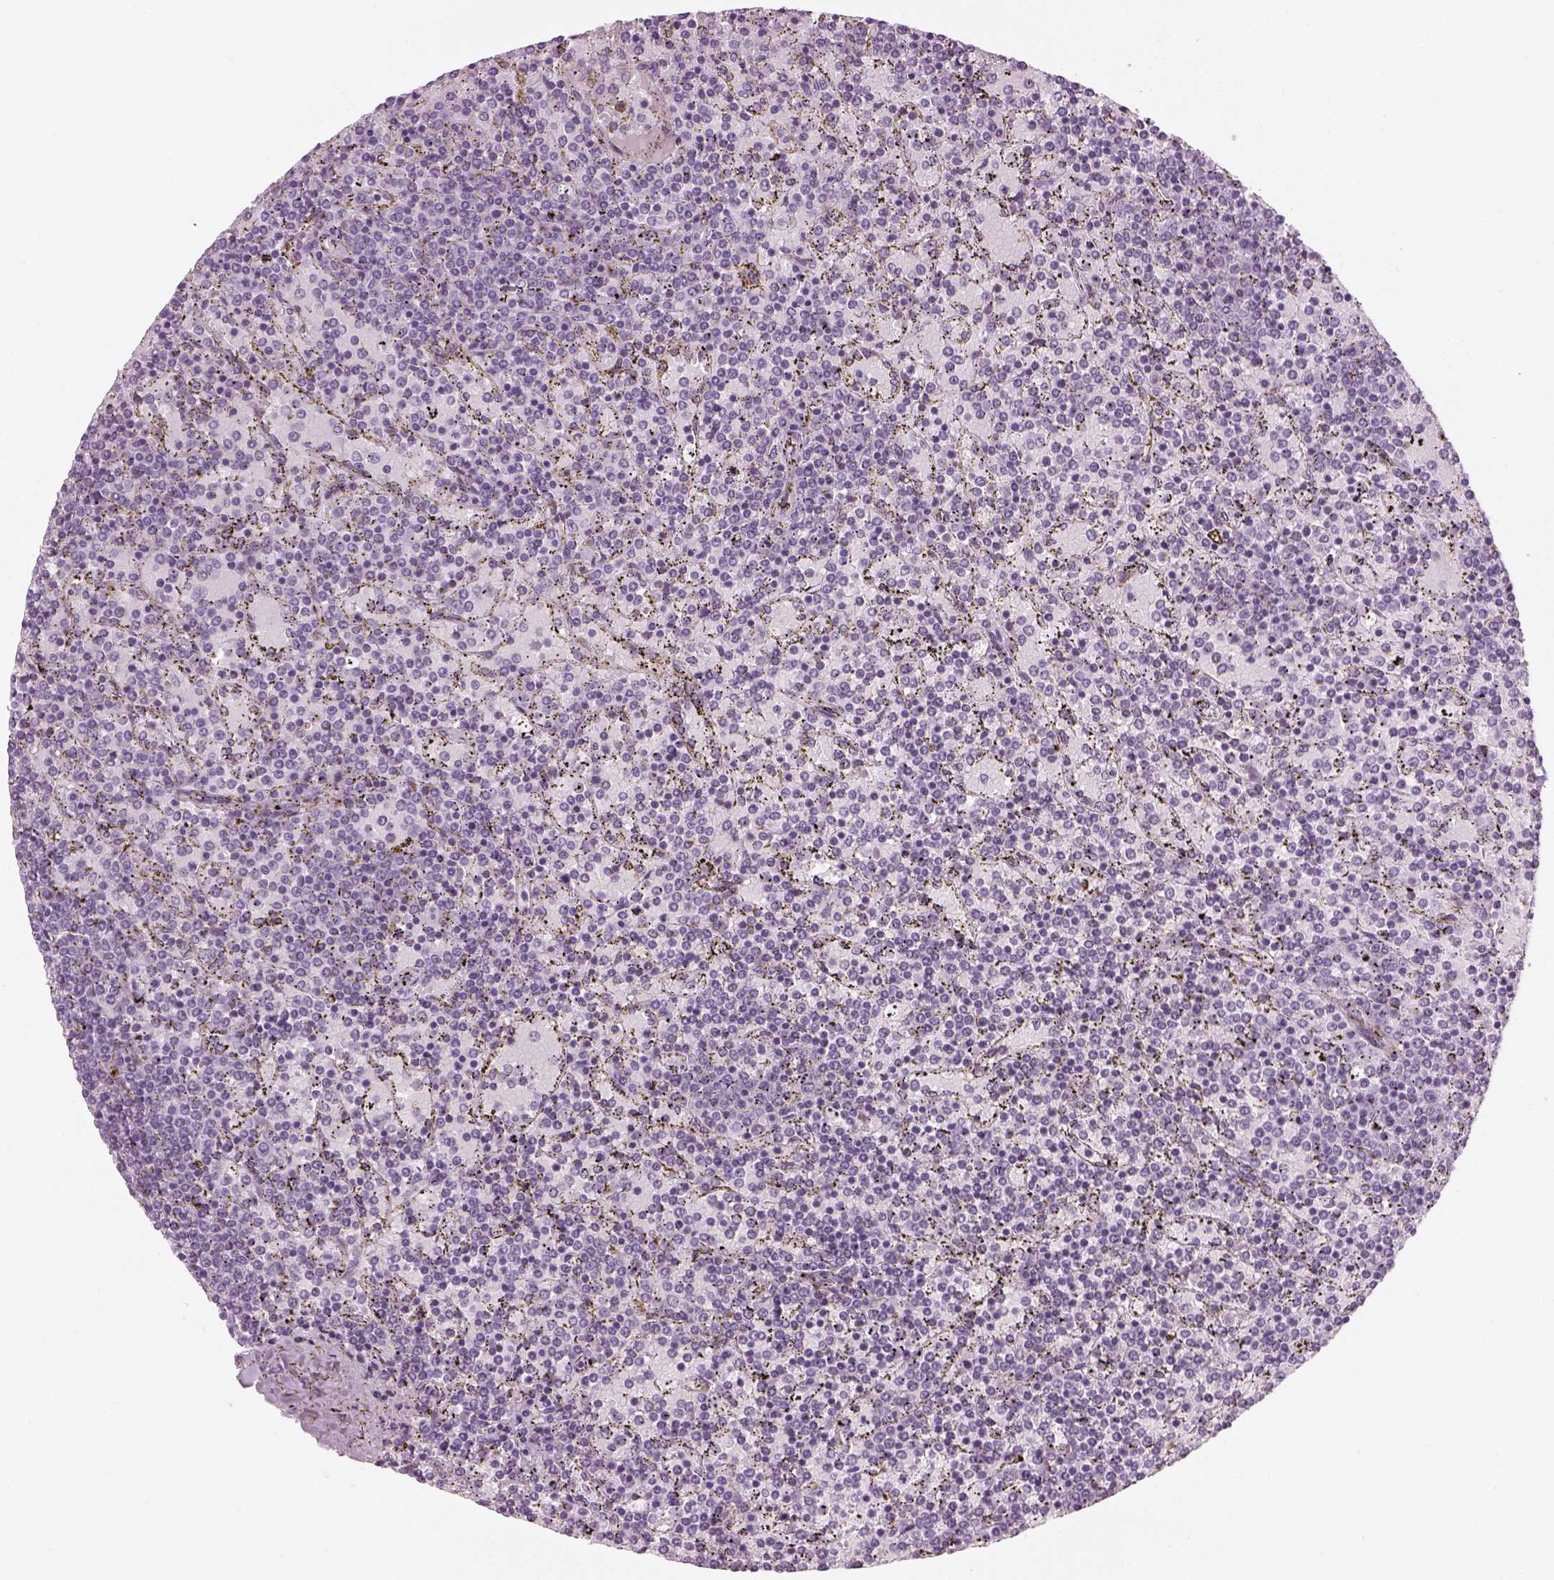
{"staining": {"intensity": "negative", "quantity": "none", "location": "none"}, "tissue": "lymphoma", "cell_type": "Tumor cells", "image_type": "cancer", "snomed": [{"axis": "morphology", "description": "Malignant lymphoma, non-Hodgkin's type, Low grade"}, {"axis": "topography", "description": "Spleen"}], "caption": "High power microscopy micrograph of an IHC histopathology image of malignant lymphoma, non-Hodgkin's type (low-grade), revealing no significant staining in tumor cells.", "gene": "KCNG2", "patient": {"sex": "female", "age": 77}}